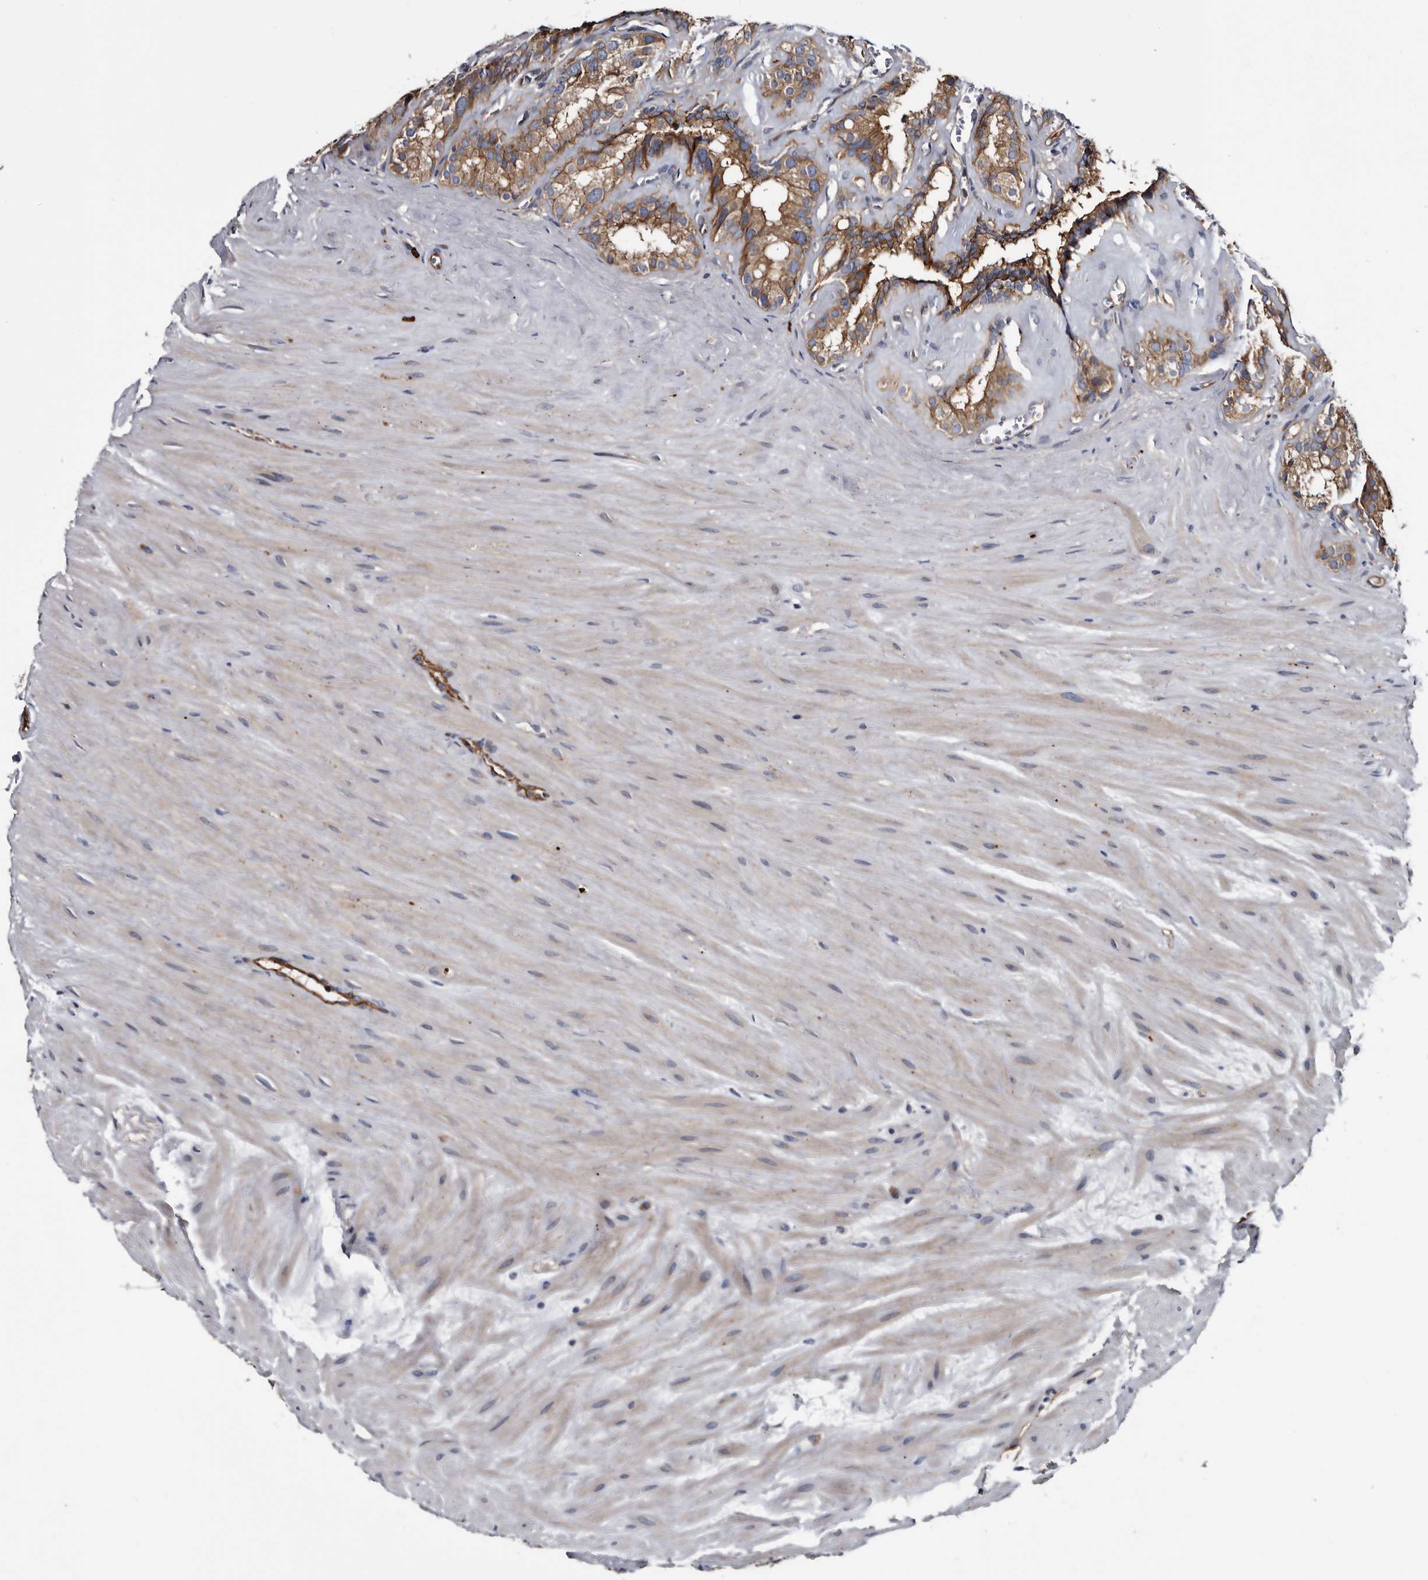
{"staining": {"intensity": "strong", "quantity": ">75%", "location": "cytoplasmic/membranous"}, "tissue": "seminal vesicle", "cell_type": "Glandular cells", "image_type": "normal", "snomed": [{"axis": "morphology", "description": "Normal tissue, NOS"}, {"axis": "topography", "description": "Prostate"}, {"axis": "topography", "description": "Seminal veicle"}], "caption": "The immunohistochemical stain highlights strong cytoplasmic/membranous expression in glandular cells of normal seminal vesicle.", "gene": "TSPAN17", "patient": {"sex": "male", "age": 59}}